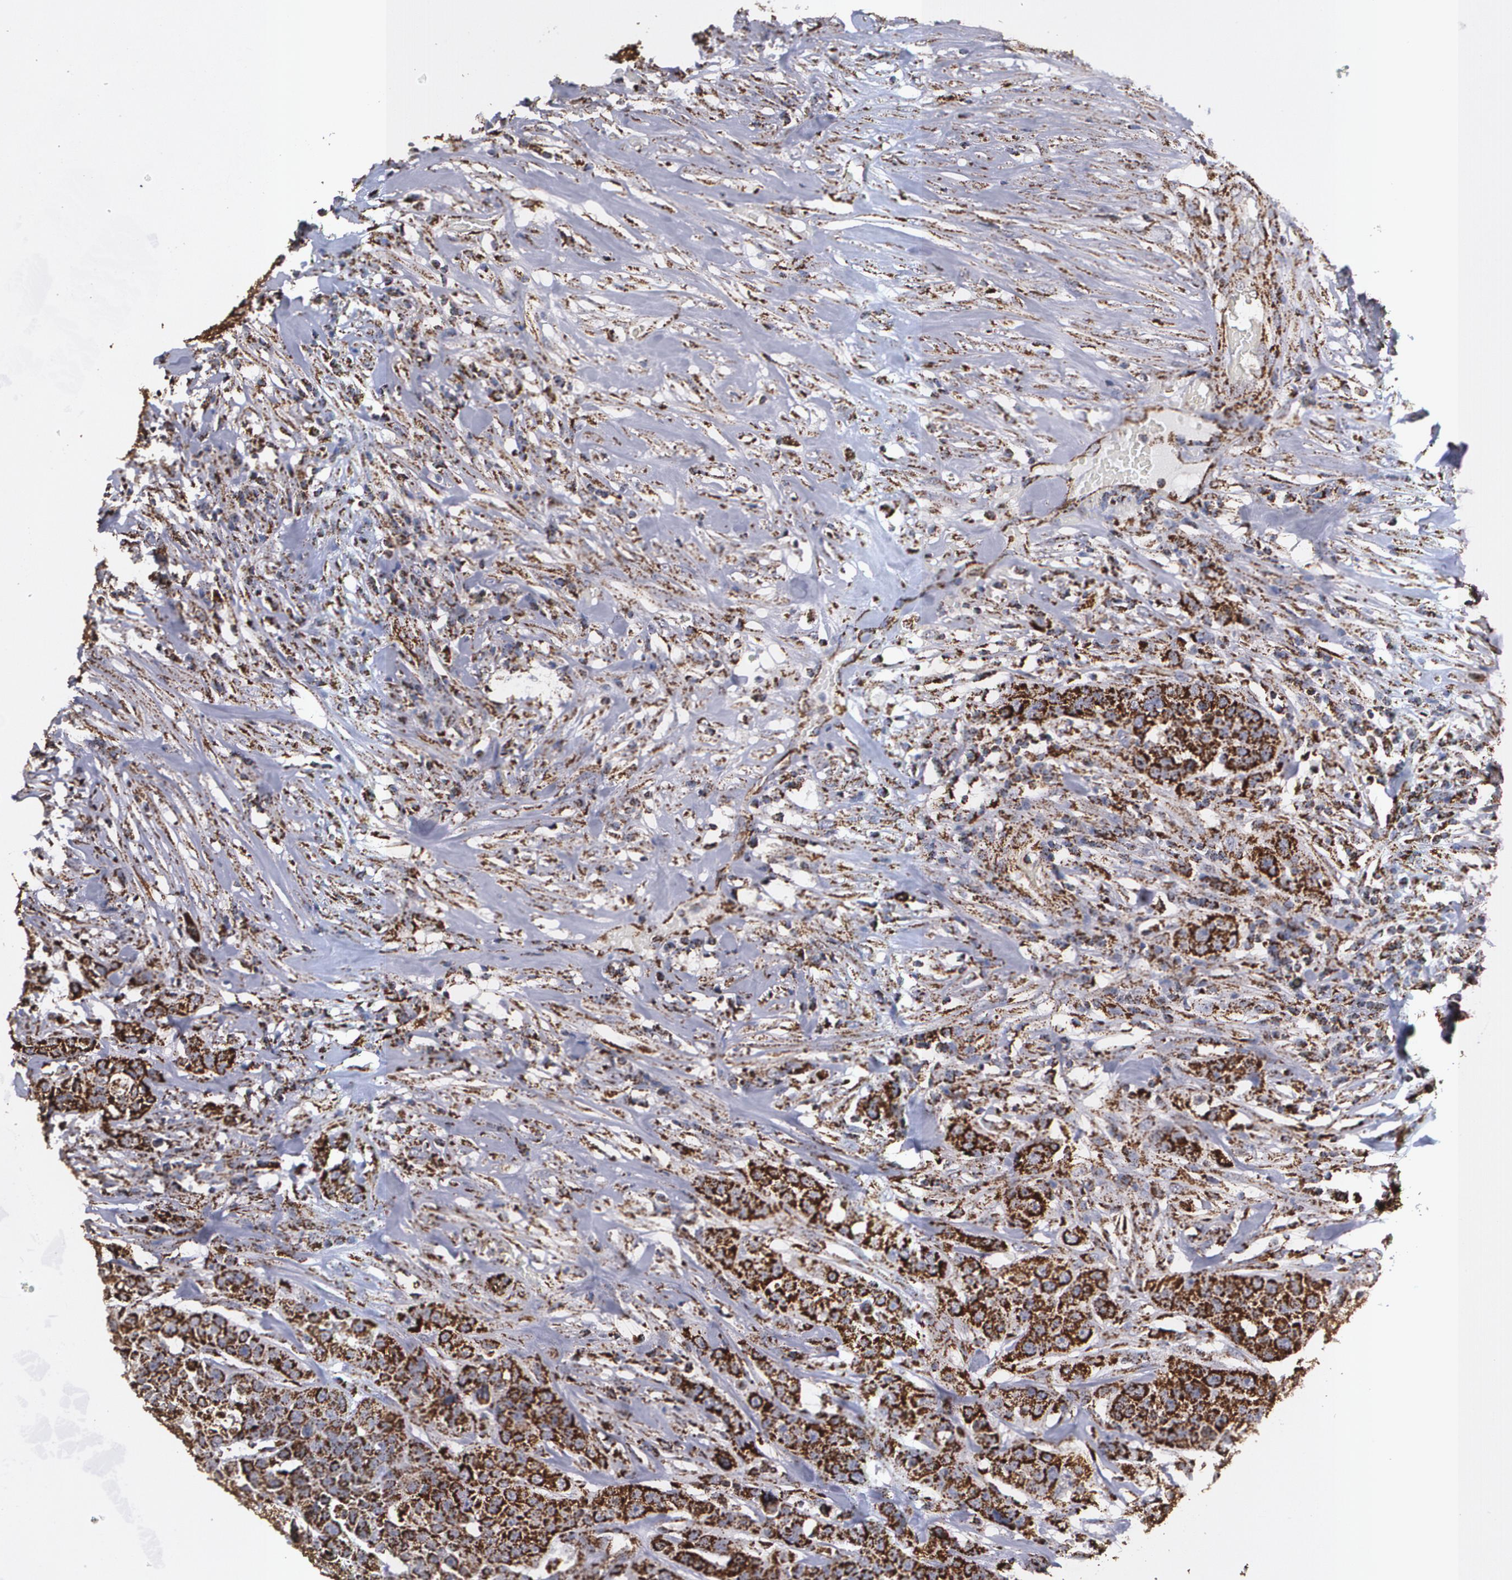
{"staining": {"intensity": "strong", "quantity": ">75%", "location": "cytoplasmic/membranous"}, "tissue": "urothelial cancer", "cell_type": "Tumor cells", "image_type": "cancer", "snomed": [{"axis": "morphology", "description": "Urothelial carcinoma, High grade"}, {"axis": "topography", "description": "Urinary bladder"}], "caption": "Urothelial cancer was stained to show a protein in brown. There is high levels of strong cytoplasmic/membranous expression in approximately >75% of tumor cells.", "gene": "HSPD1", "patient": {"sex": "male", "age": 74}}